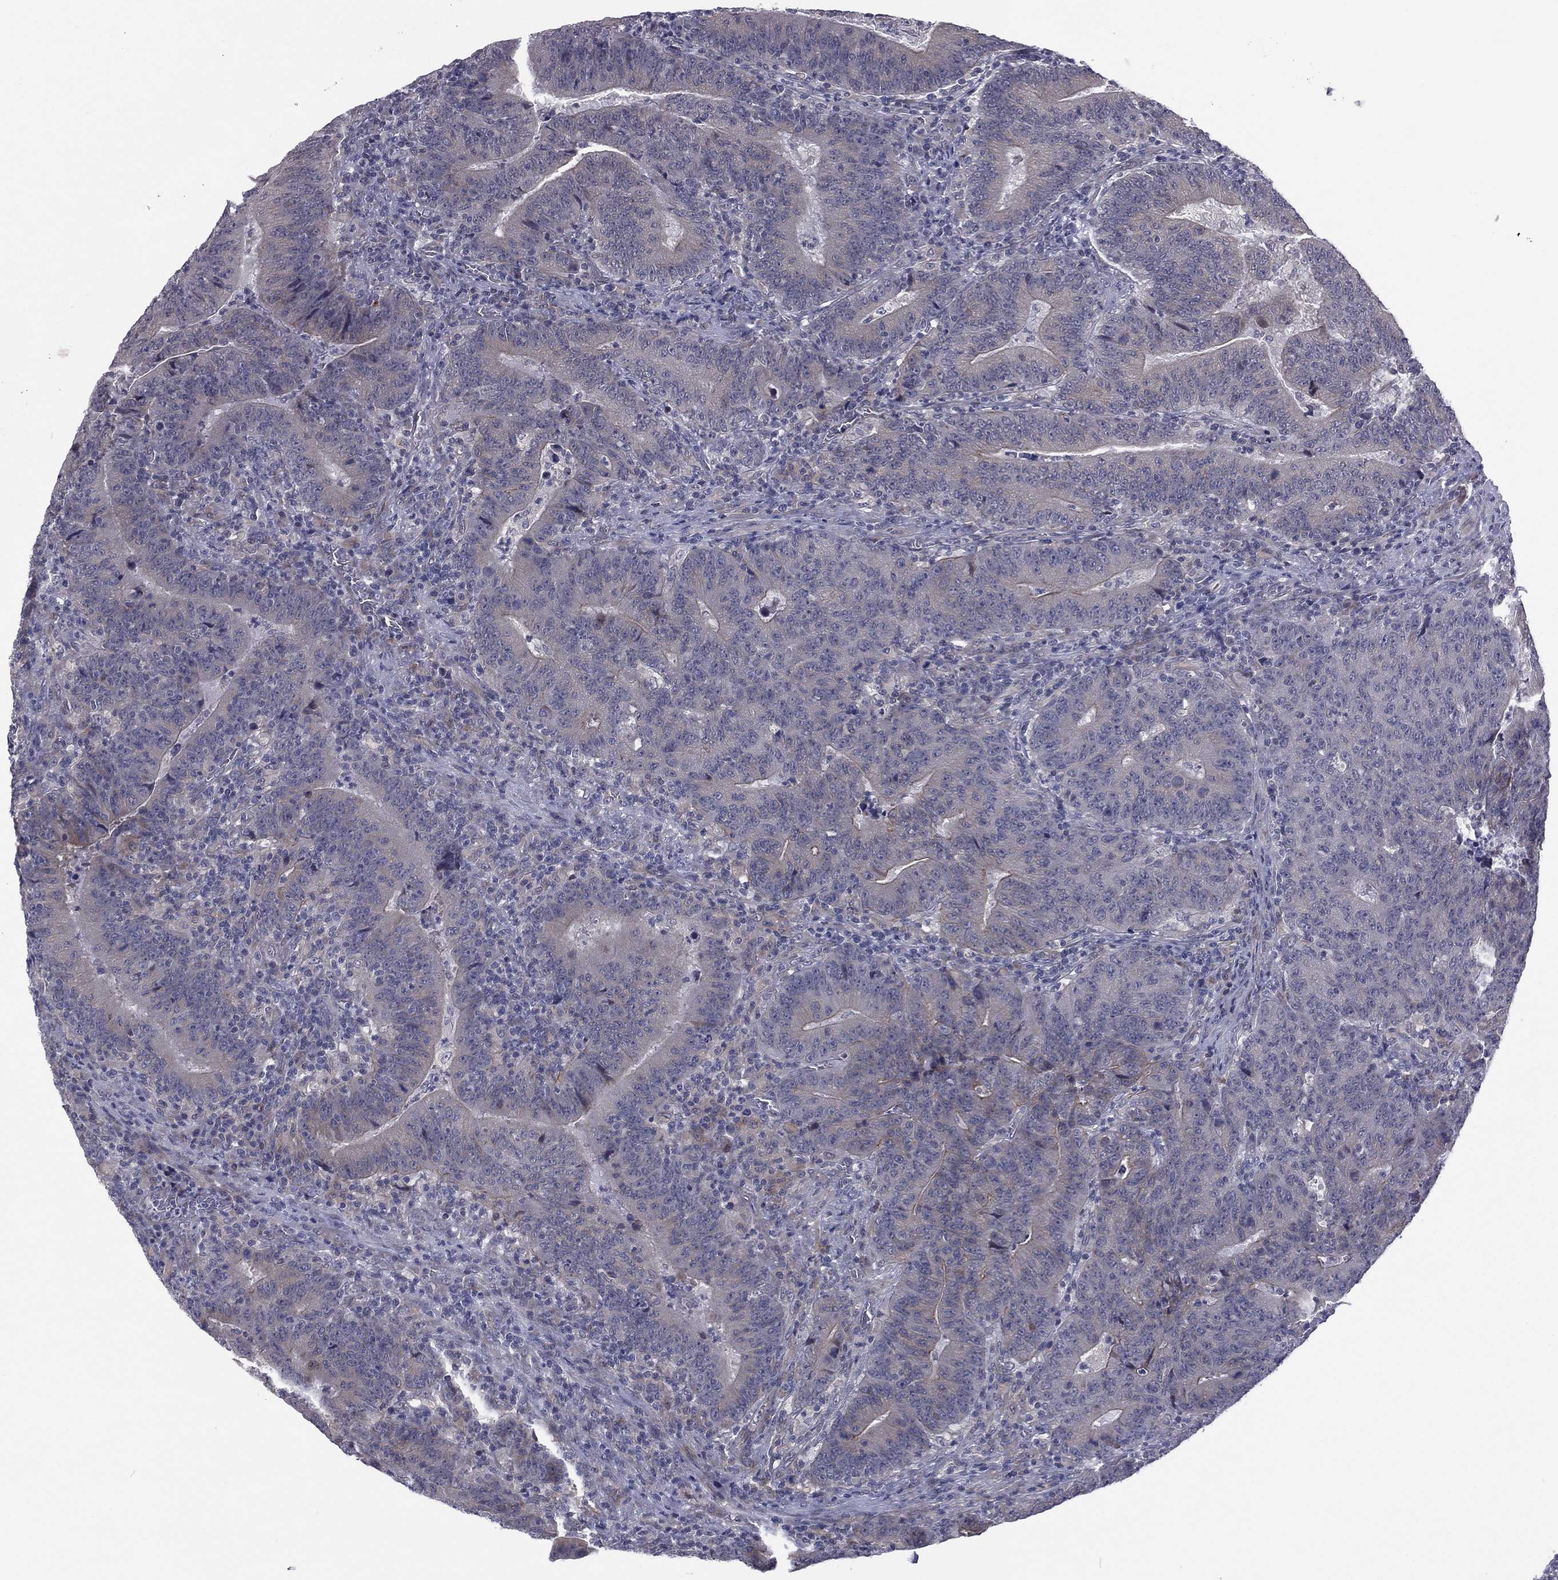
{"staining": {"intensity": "negative", "quantity": "none", "location": "none"}, "tissue": "colorectal cancer", "cell_type": "Tumor cells", "image_type": "cancer", "snomed": [{"axis": "morphology", "description": "Adenocarcinoma, NOS"}, {"axis": "topography", "description": "Colon"}], "caption": "Human adenocarcinoma (colorectal) stained for a protein using IHC reveals no expression in tumor cells.", "gene": "ACTRT2", "patient": {"sex": "female", "age": 75}}